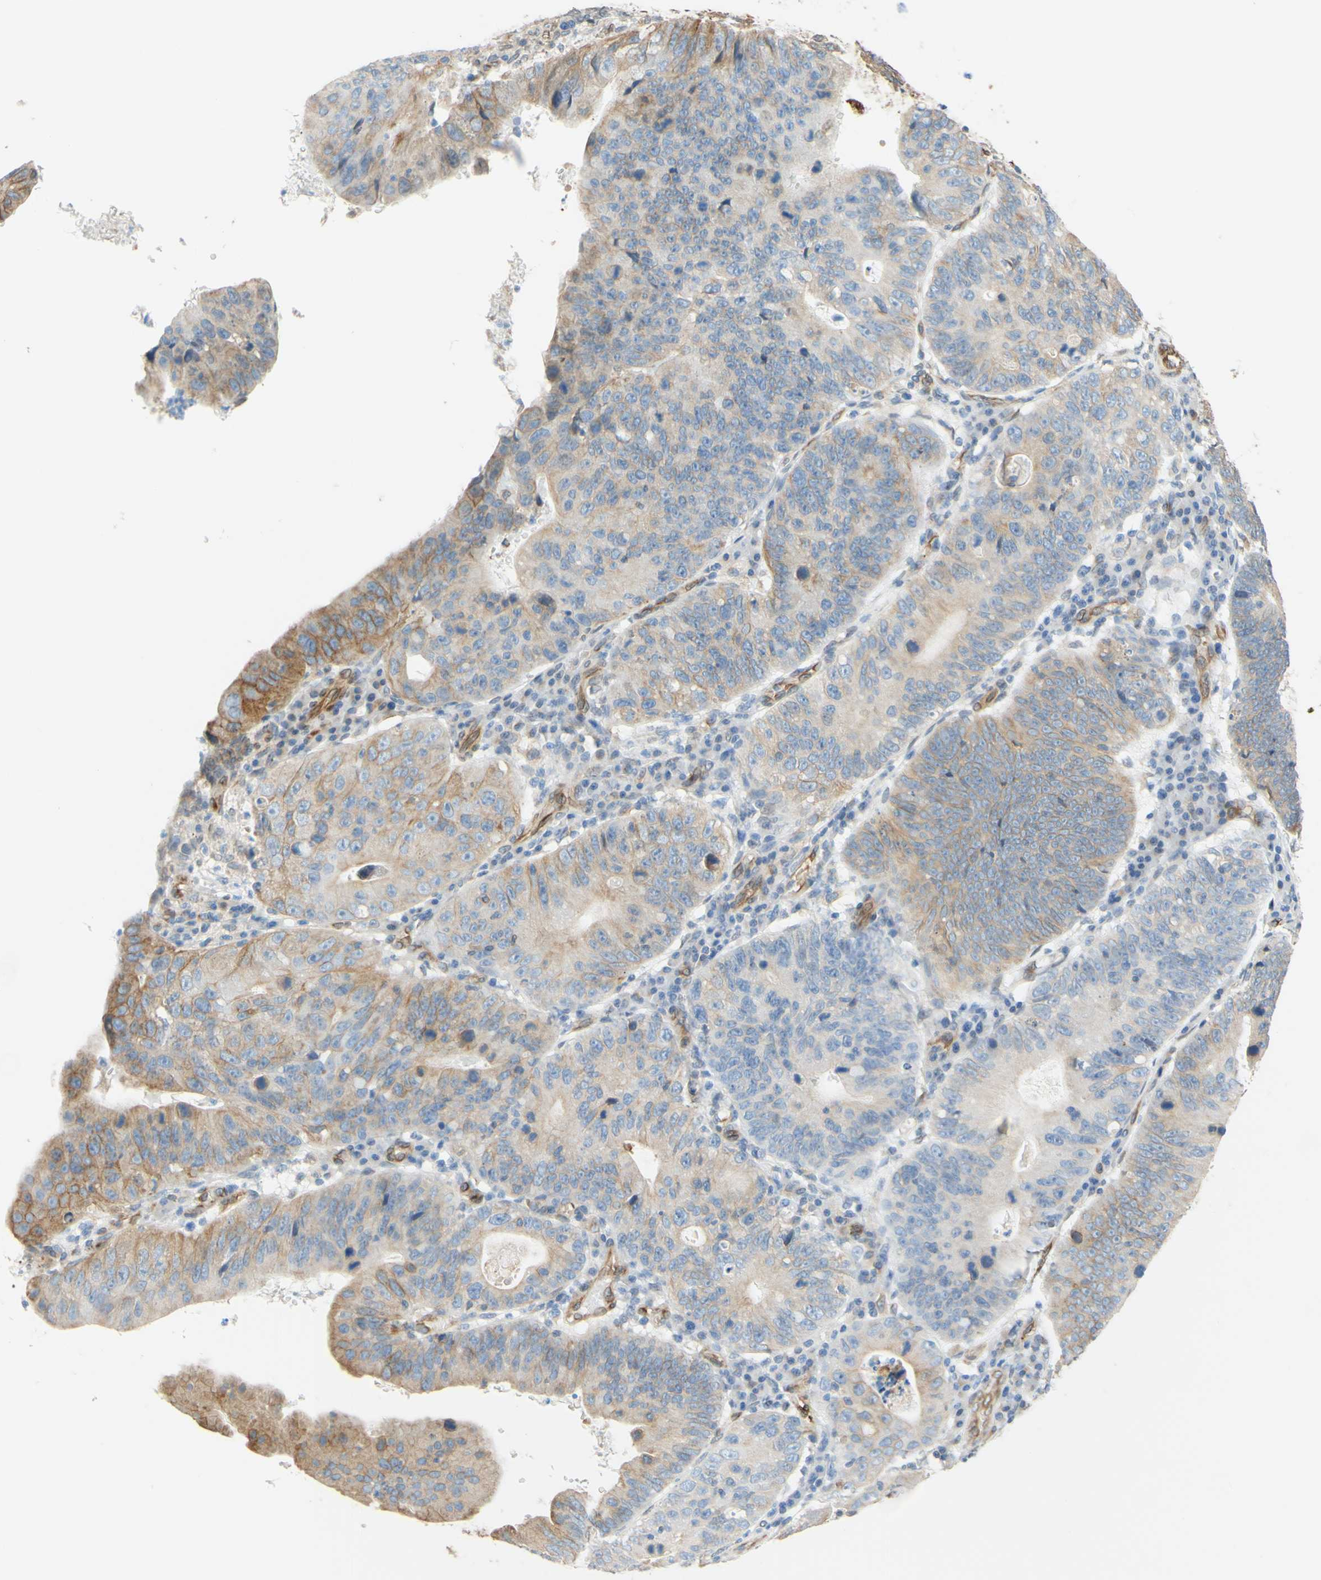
{"staining": {"intensity": "moderate", "quantity": "<25%", "location": "cytoplasmic/membranous,nuclear"}, "tissue": "stomach cancer", "cell_type": "Tumor cells", "image_type": "cancer", "snomed": [{"axis": "morphology", "description": "Adenocarcinoma, NOS"}, {"axis": "topography", "description": "Stomach"}], "caption": "There is low levels of moderate cytoplasmic/membranous and nuclear positivity in tumor cells of stomach adenocarcinoma, as demonstrated by immunohistochemical staining (brown color).", "gene": "ENDOD1", "patient": {"sex": "male", "age": 59}}